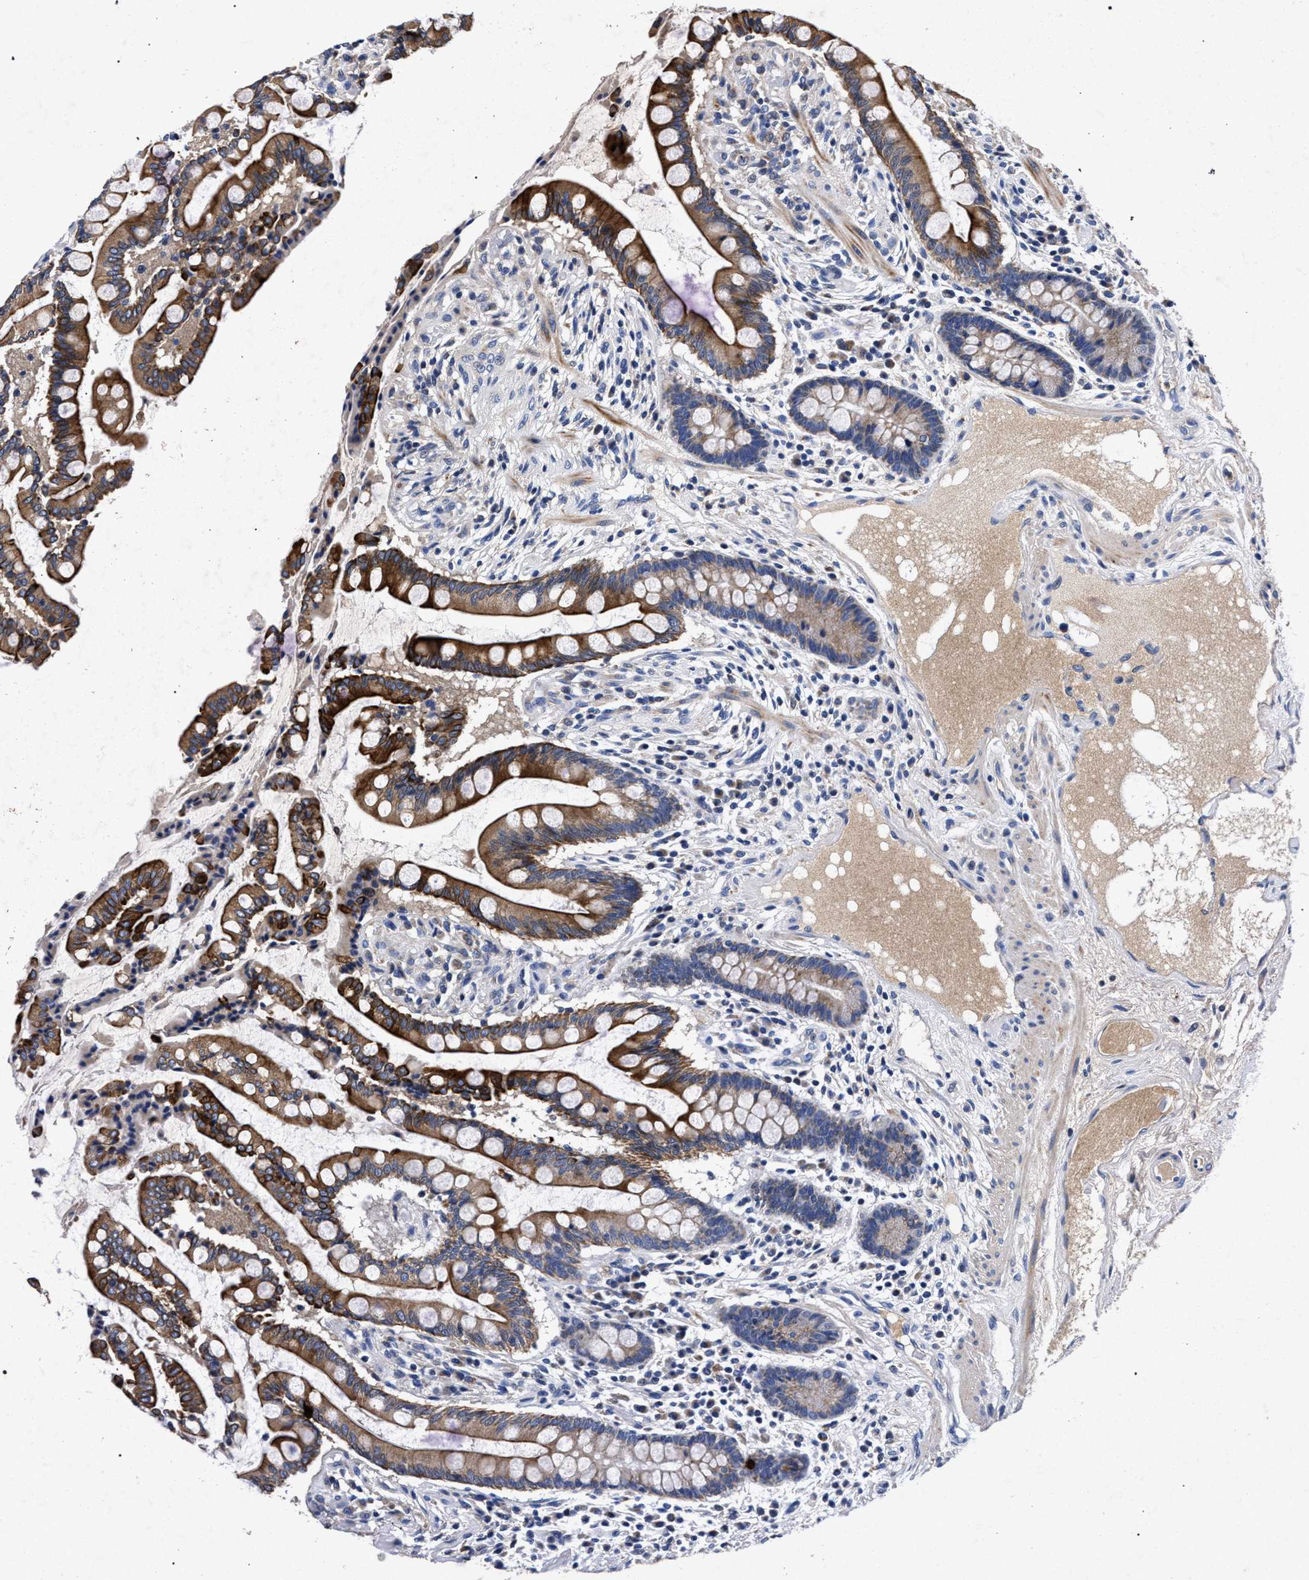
{"staining": {"intensity": "weak", "quantity": ">75%", "location": "cytoplasmic/membranous"}, "tissue": "colon", "cell_type": "Endothelial cells", "image_type": "normal", "snomed": [{"axis": "morphology", "description": "Normal tissue, NOS"}, {"axis": "topography", "description": "Colon"}], "caption": "An immunohistochemistry histopathology image of benign tissue is shown. Protein staining in brown labels weak cytoplasmic/membranous positivity in colon within endothelial cells. (DAB IHC, brown staining for protein, blue staining for nuclei).", "gene": "HSD17B14", "patient": {"sex": "male", "age": 73}}